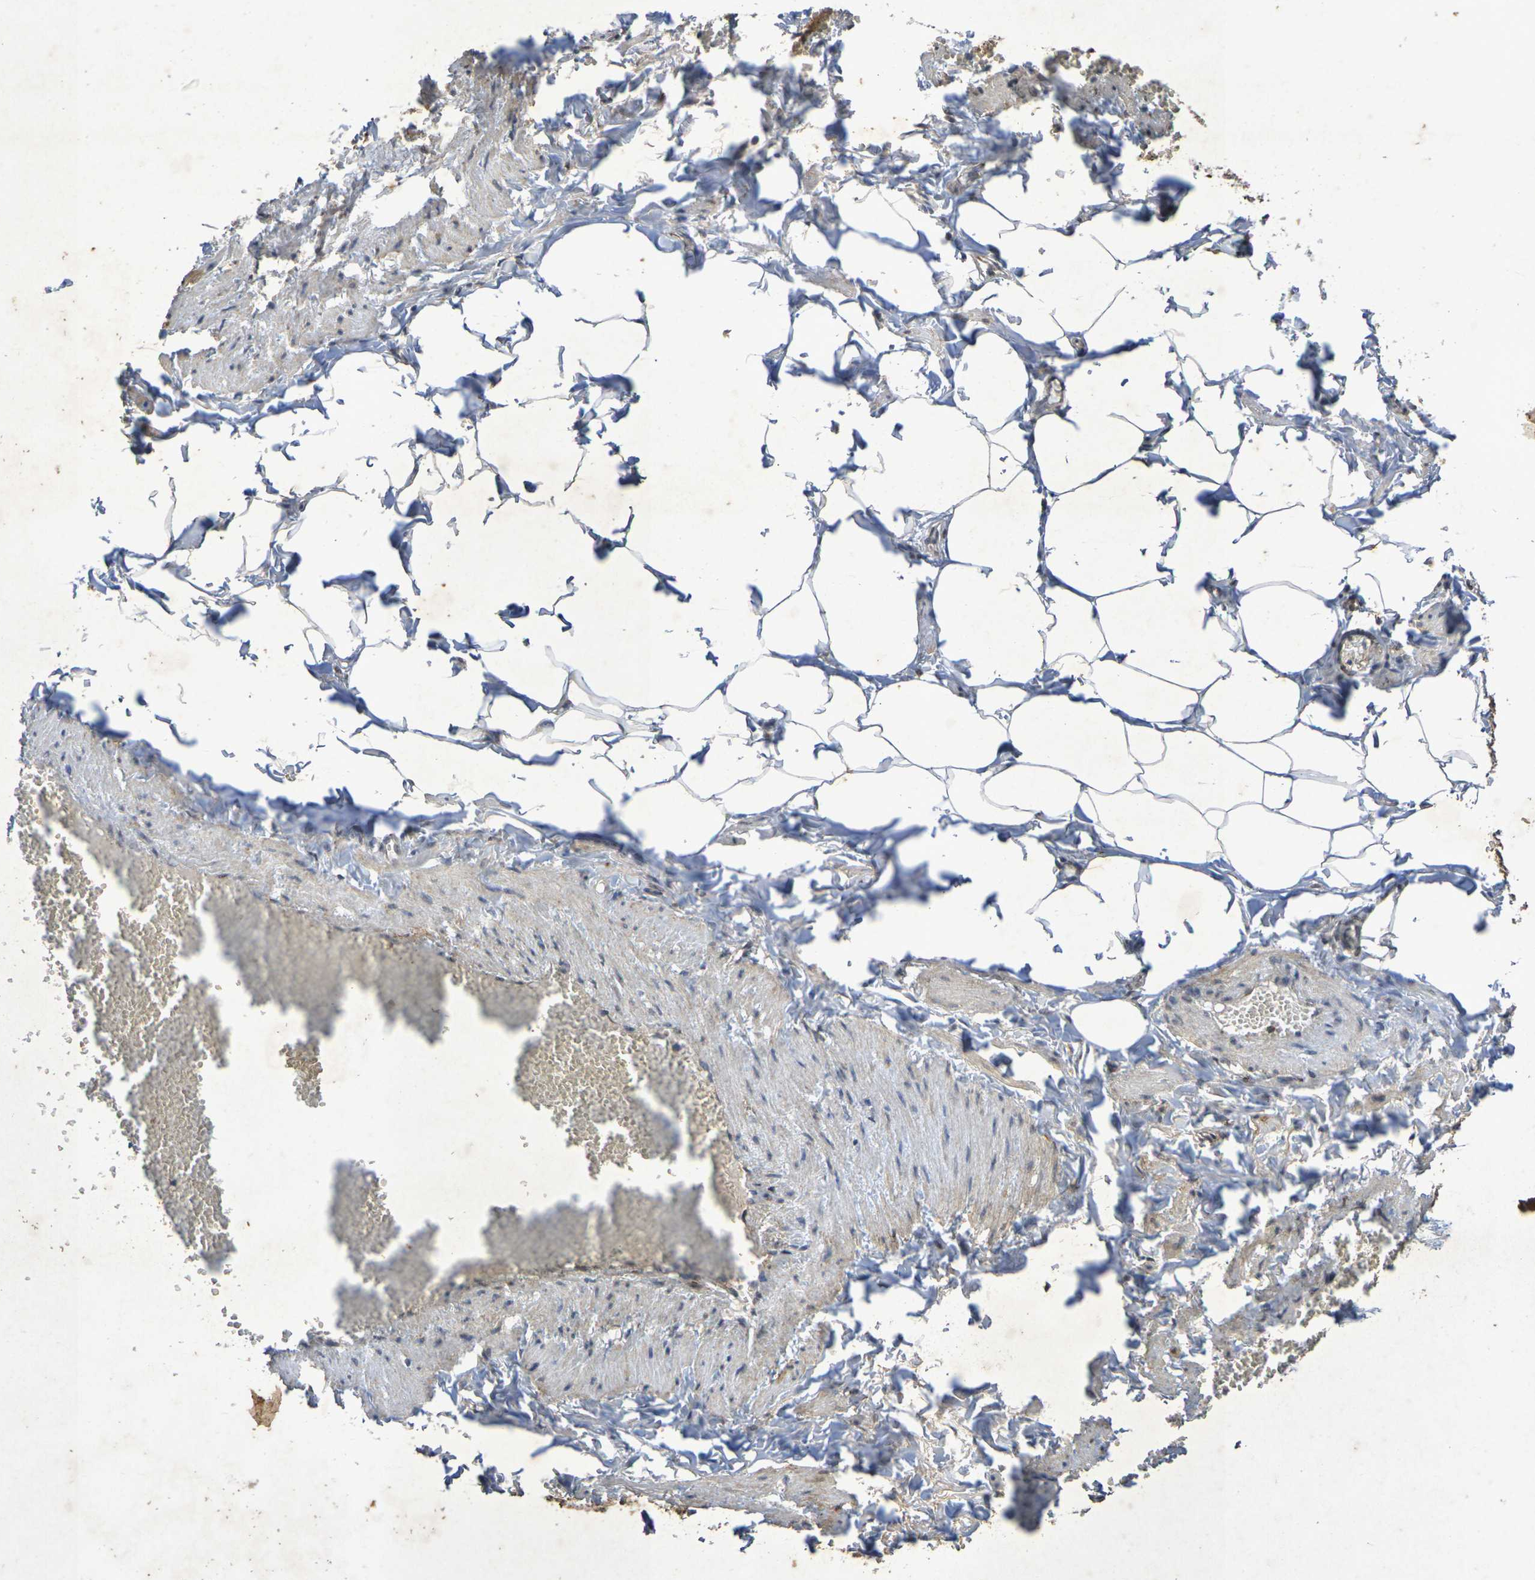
{"staining": {"intensity": "weak", "quantity": "25%-75%", "location": "cytoplasmic/membranous"}, "tissue": "adipose tissue", "cell_type": "Adipocytes", "image_type": "normal", "snomed": [{"axis": "morphology", "description": "Normal tissue, NOS"}, {"axis": "topography", "description": "Vascular tissue"}], "caption": "Adipose tissue stained for a protein (brown) demonstrates weak cytoplasmic/membranous positive positivity in about 25%-75% of adipocytes.", "gene": "GUCY1A2", "patient": {"sex": "male", "age": 41}}